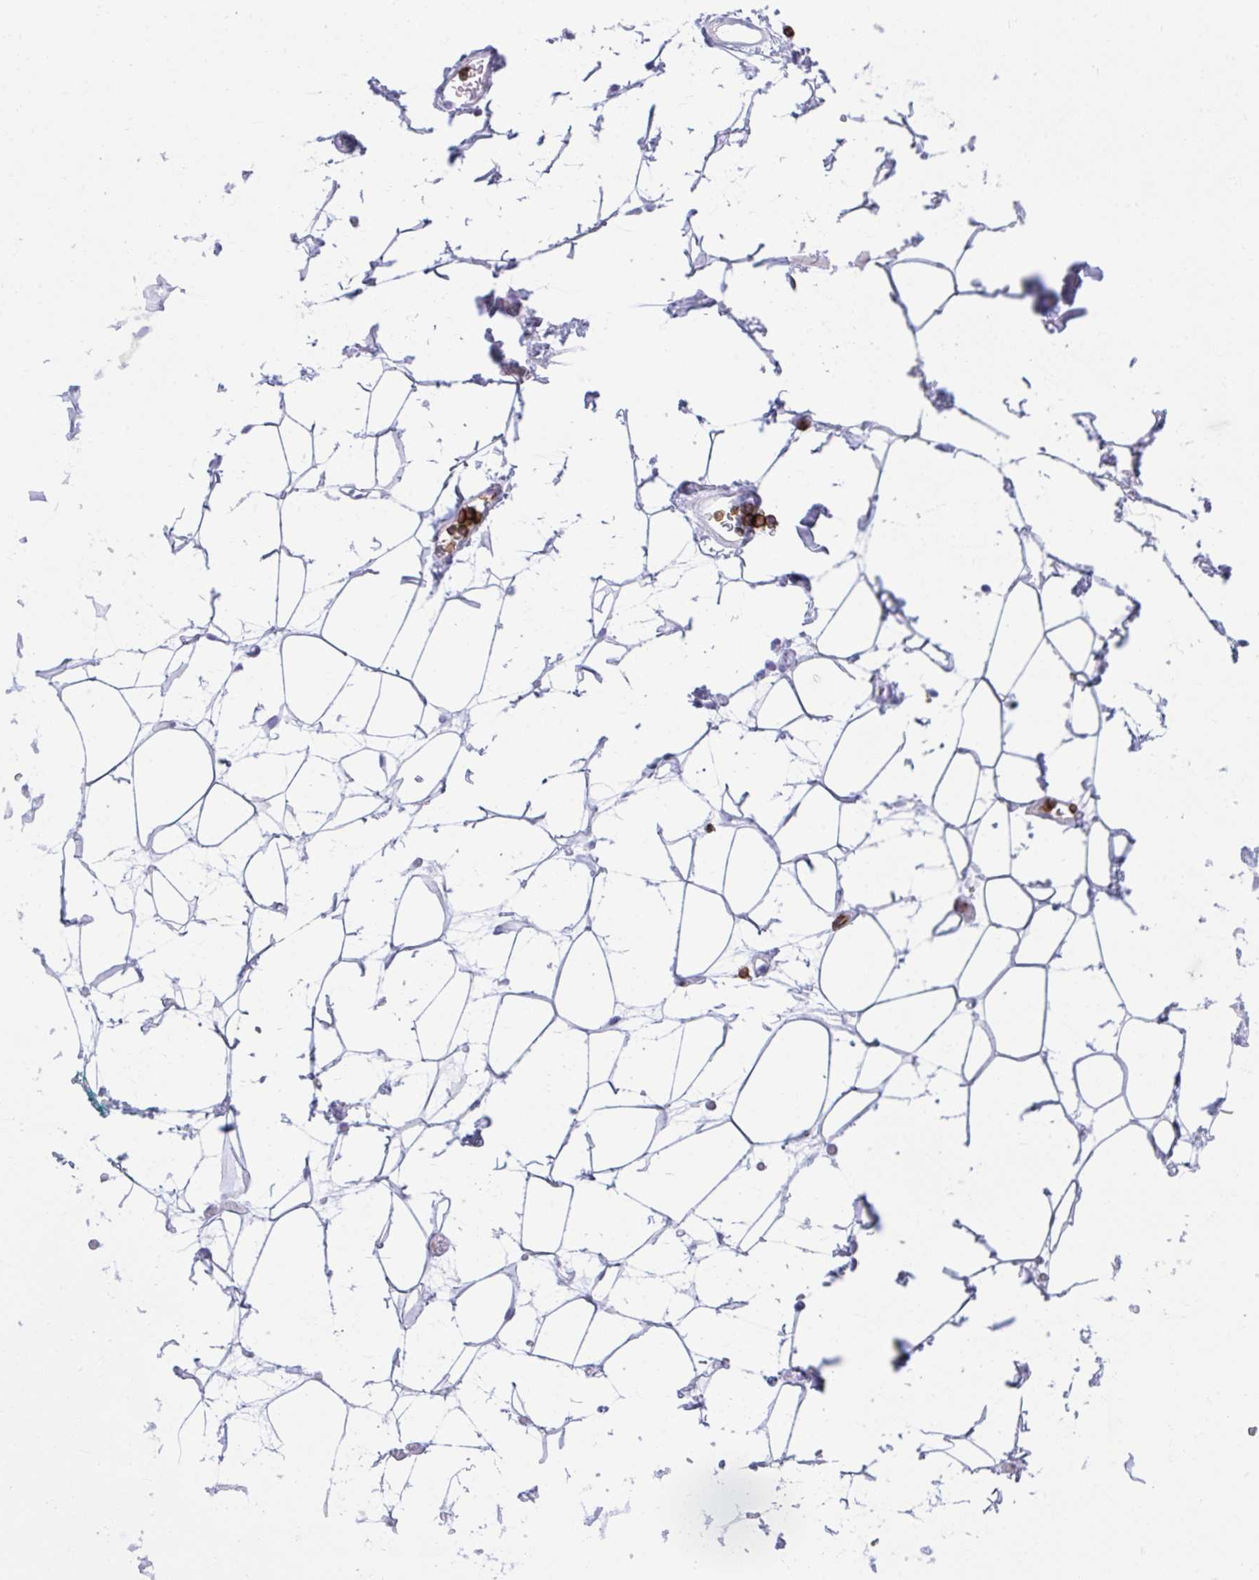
{"staining": {"intensity": "negative", "quantity": "none", "location": "none"}, "tissue": "adipose tissue", "cell_type": "Adipocytes", "image_type": "normal", "snomed": [{"axis": "morphology", "description": "Normal tissue, NOS"}, {"axis": "topography", "description": "Anal"}, {"axis": "topography", "description": "Peripheral nerve tissue"}], "caption": "Immunohistochemistry histopathology image of normal adipose tissue stained for a protein (brown), which exhibits no expression in adipocytes.", "gene": "SPN", "patient": {"sex": "male", "age": 78}}